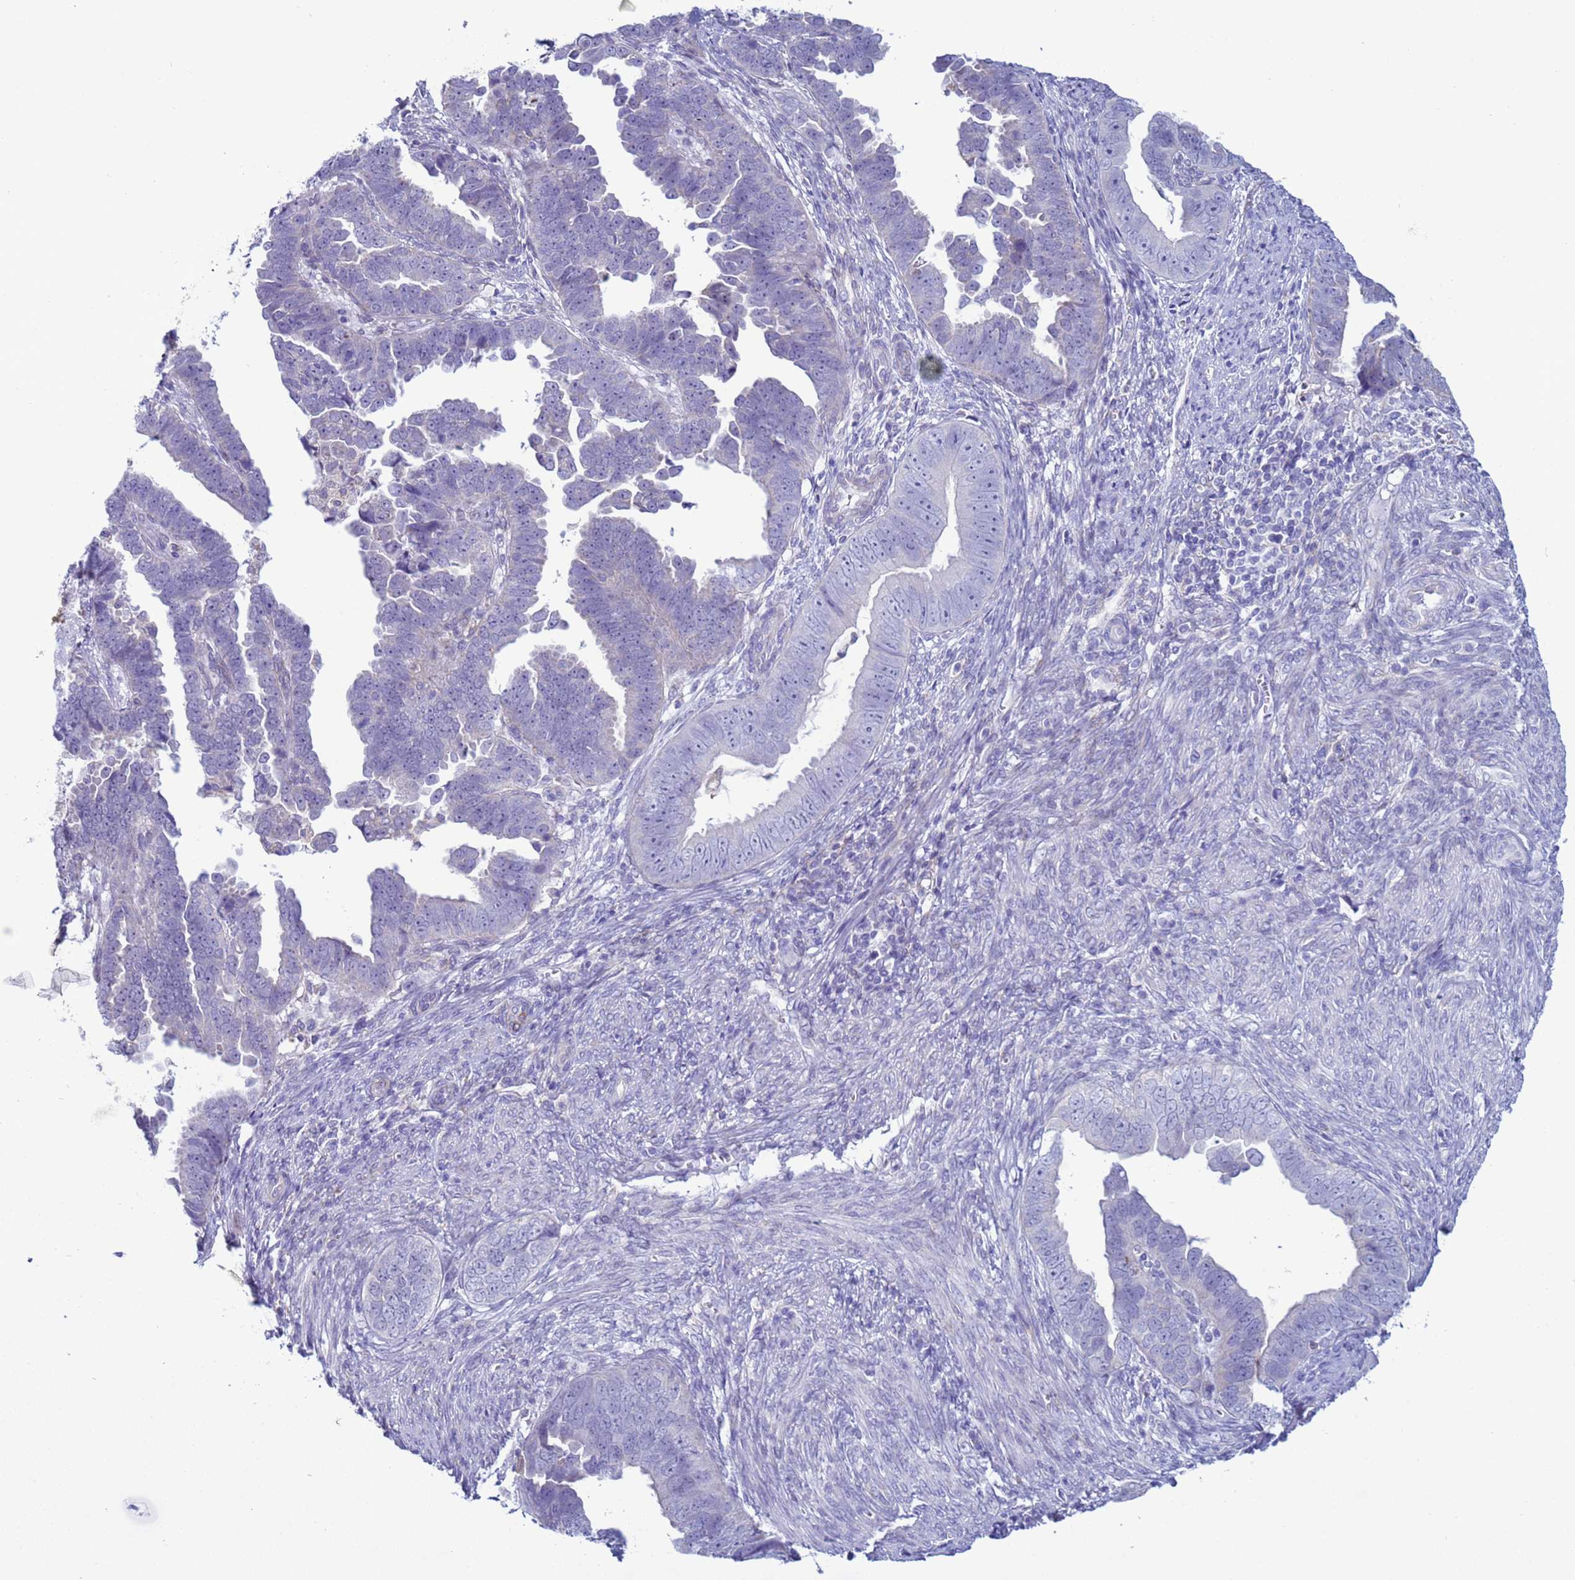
{"staining": {"intensity": "negative", "quantity": "none", "location": "none"}, "tissue": "endometrial cancer", "cell_type": "Tumor cells", "image_type": "cancer", "snomed": [{"axis": "morphology", "description": "Adenocarcinoma, NOS"}, {"axis": "topography", "description": "Endometrium"}], "caption": "High power microscopy photomicrograph of an IHC image of endometrial adenocarcinoma, revealing no significant expression in tumor cells.", "gene": "ABHD17B", "patient": {"sex": "female", "age": 75}}